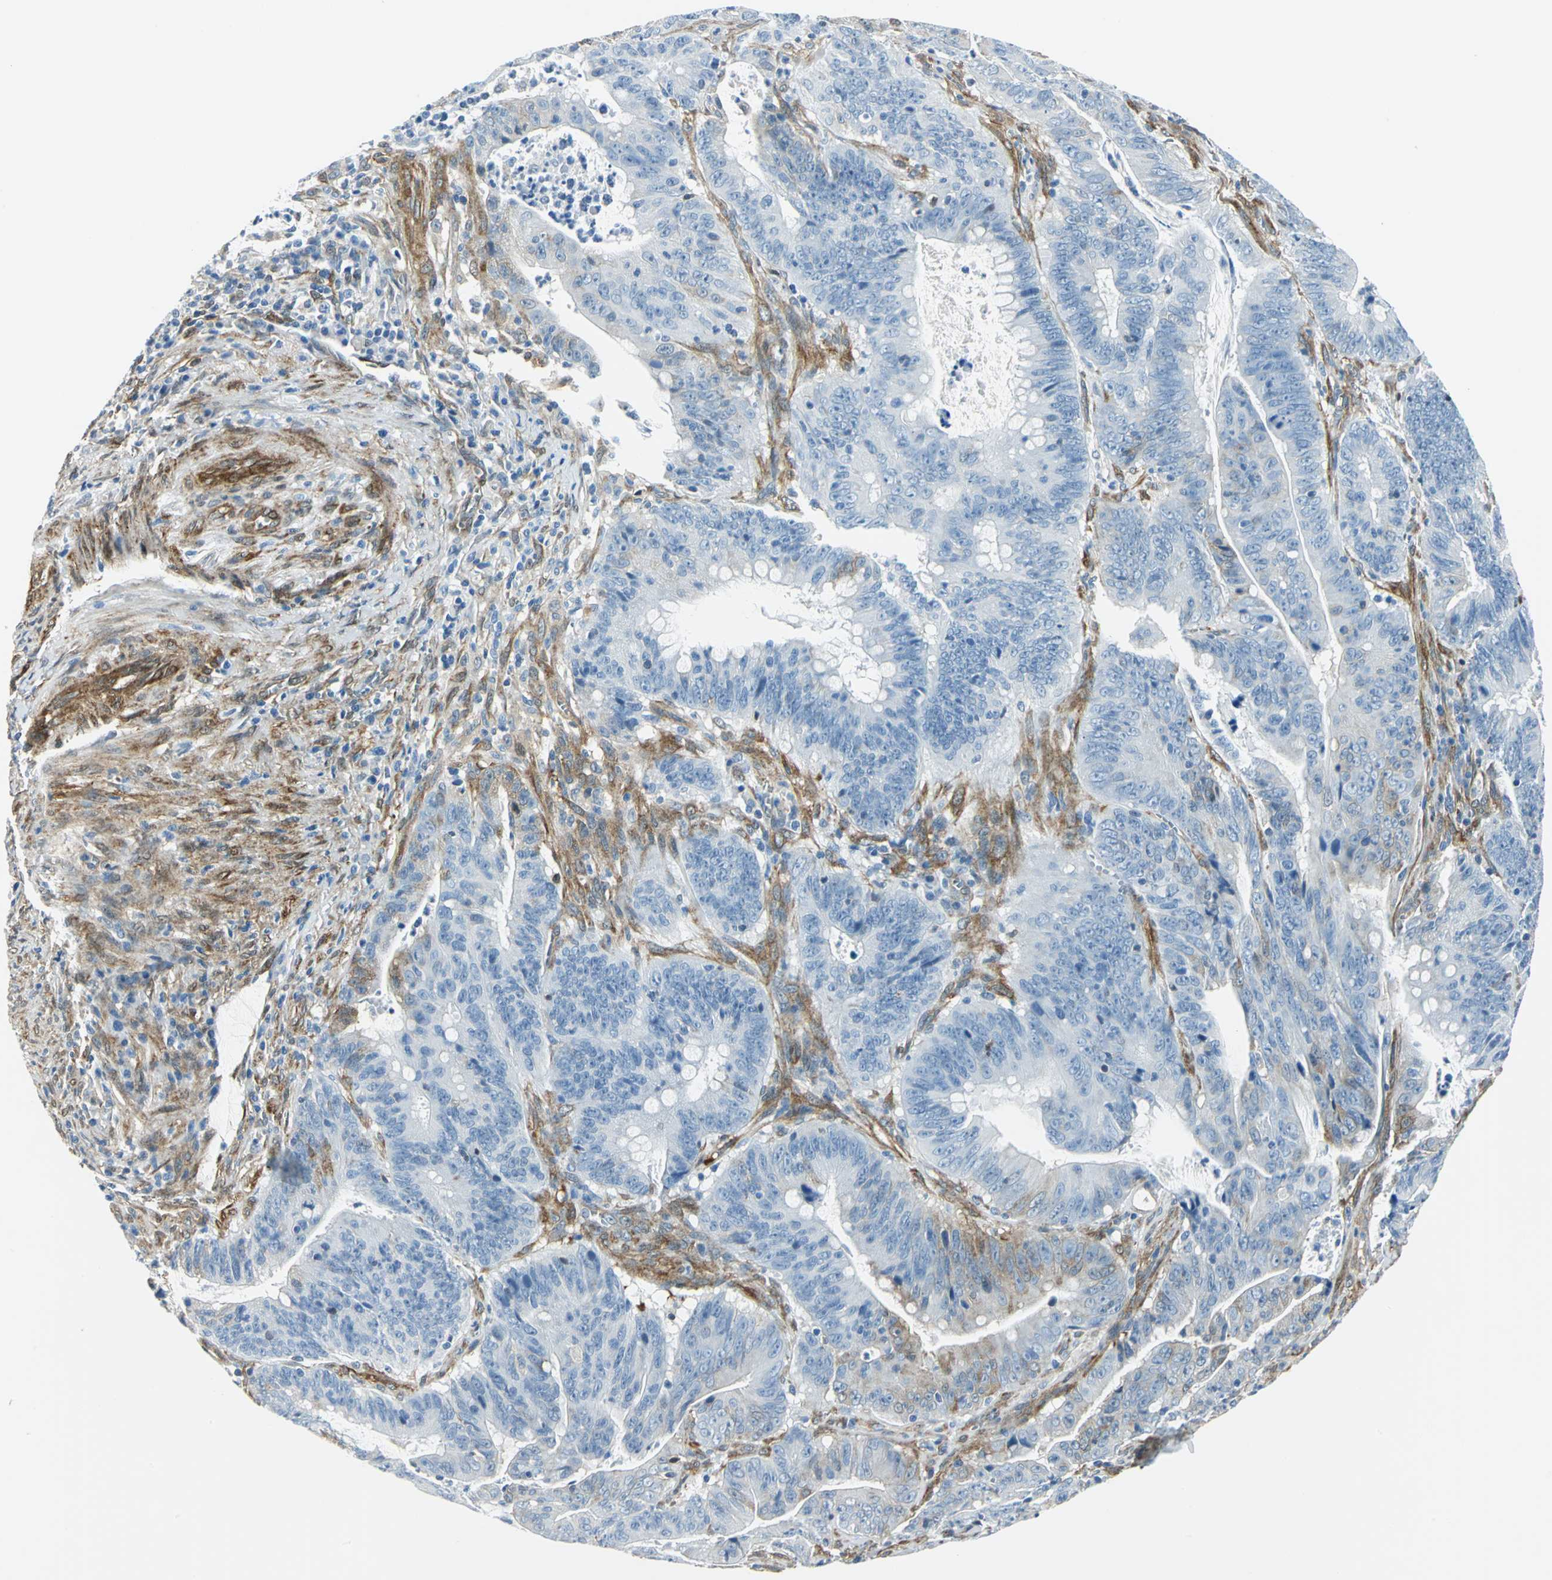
{"staining": {"intensity": "moderate", "quantity": "25%-75%", "location": "cytoplasmic/membranous"}, "tissue": "colorectal cancer", "cell_type": "Tumor cells", "image_type": "cancer", "snomed": [{"axis": "morphology", "description": "Adenocarcinoma, NOS"}, {"axis": "topography", "description": "Colon"}], "caption": "Colorectal cancer stained with DAB IHC displays medium levels of moderate cytoplasmic/membranous expression in approximately 25%-75% of tumor cells. Using DAB (brown) and hematoxylin (blue) stains, captured at high magnification using brightfield microscopy.", "gene": "HSPB1", "patient": {"sex": "male", "age": 45}}